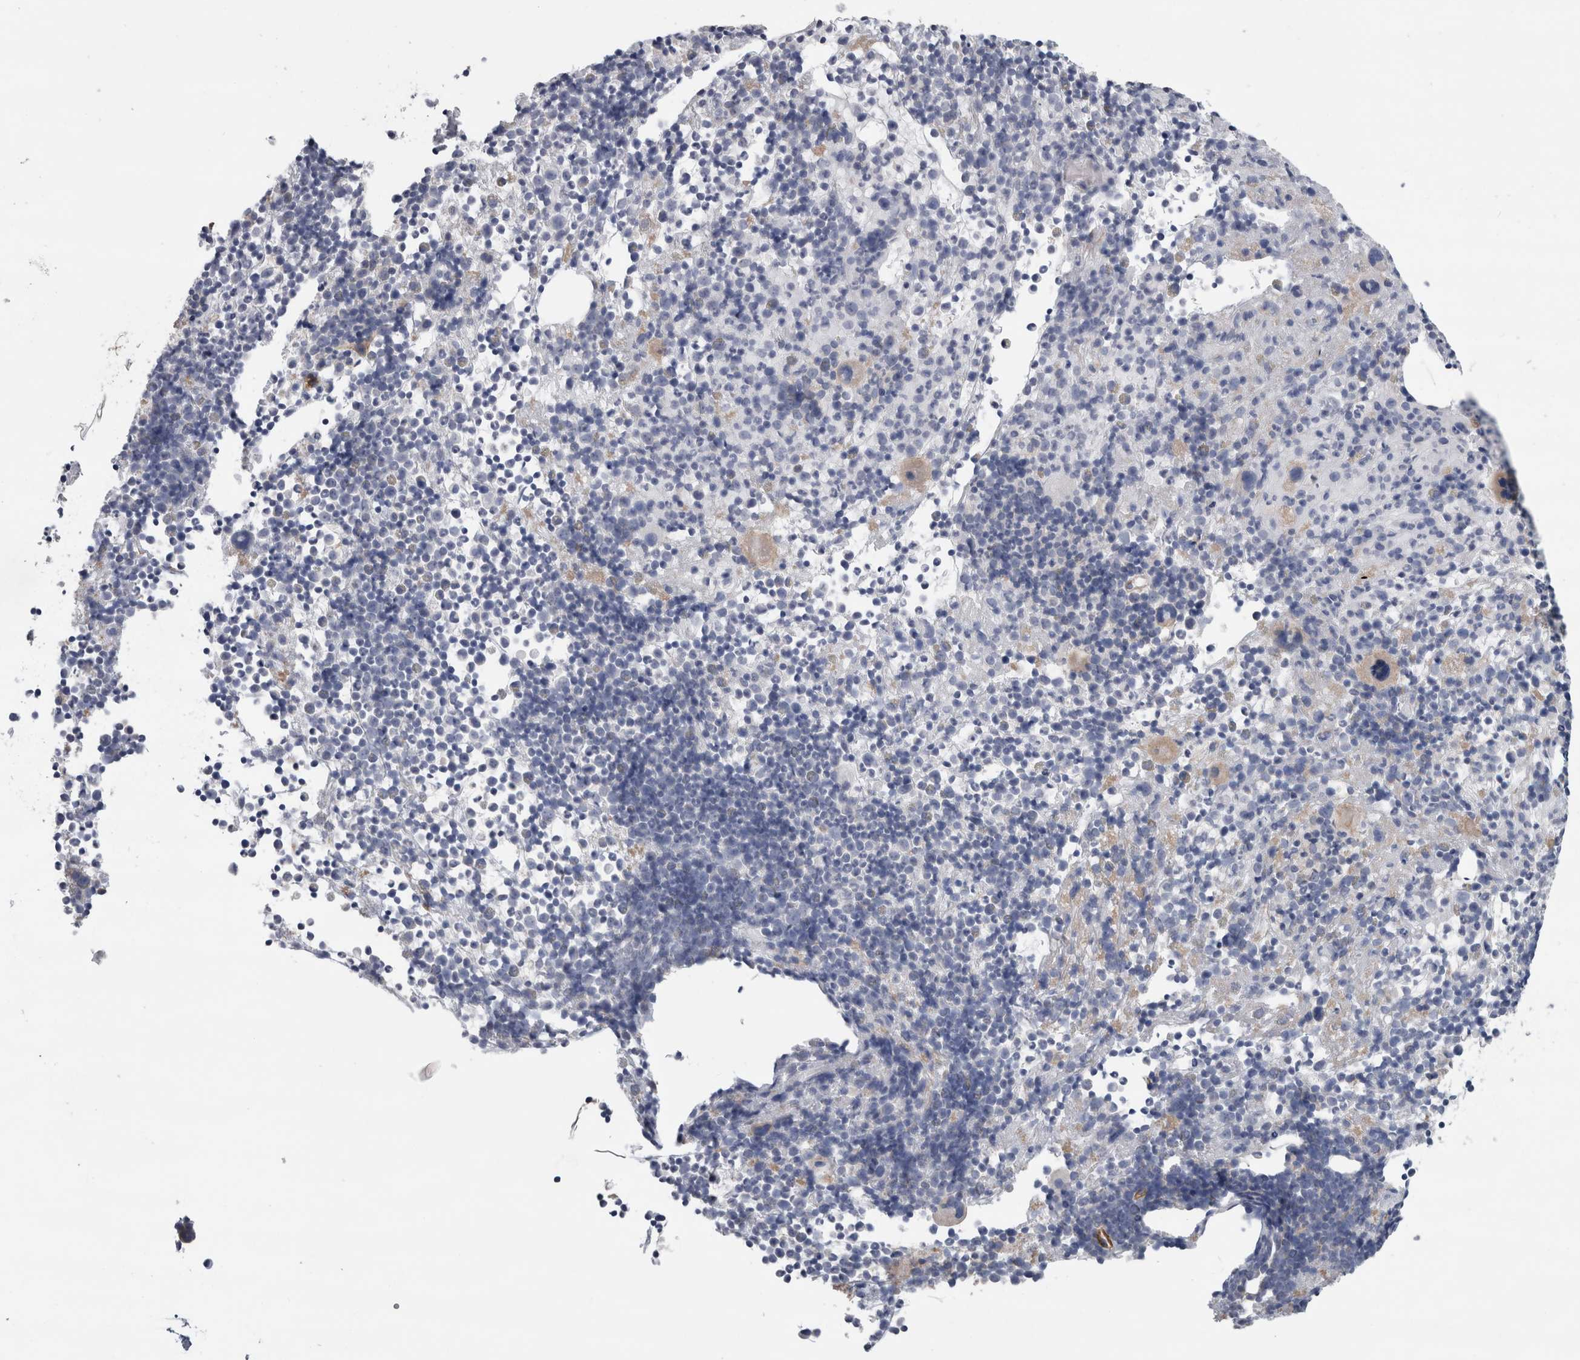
{"staining": {"intensity": "moderate", "quantity": "<25%", "location": "cytoplasmic/membranous"}, "tissue": "bone marrow", "cell_type": "Hematopoietic cells", "image_type": "normal", "snomed": [{"axis": "morphology", "description": "Normal tissue, NOS"}, {"axis": "morphology", "description": "Inflammation, NOS"}, {"axis": "topography", "description": "Bone marrow"}], "caption": "An immunohistochemistry (IHC) micrograph of normal tissue is shown. Protein staining in brown shows moderate cytoplasmic/membranous positivity in bone marrow within hematopoietic cells.", "gene": "BCAM", "patient": {"sex": "male", "age": 1}}